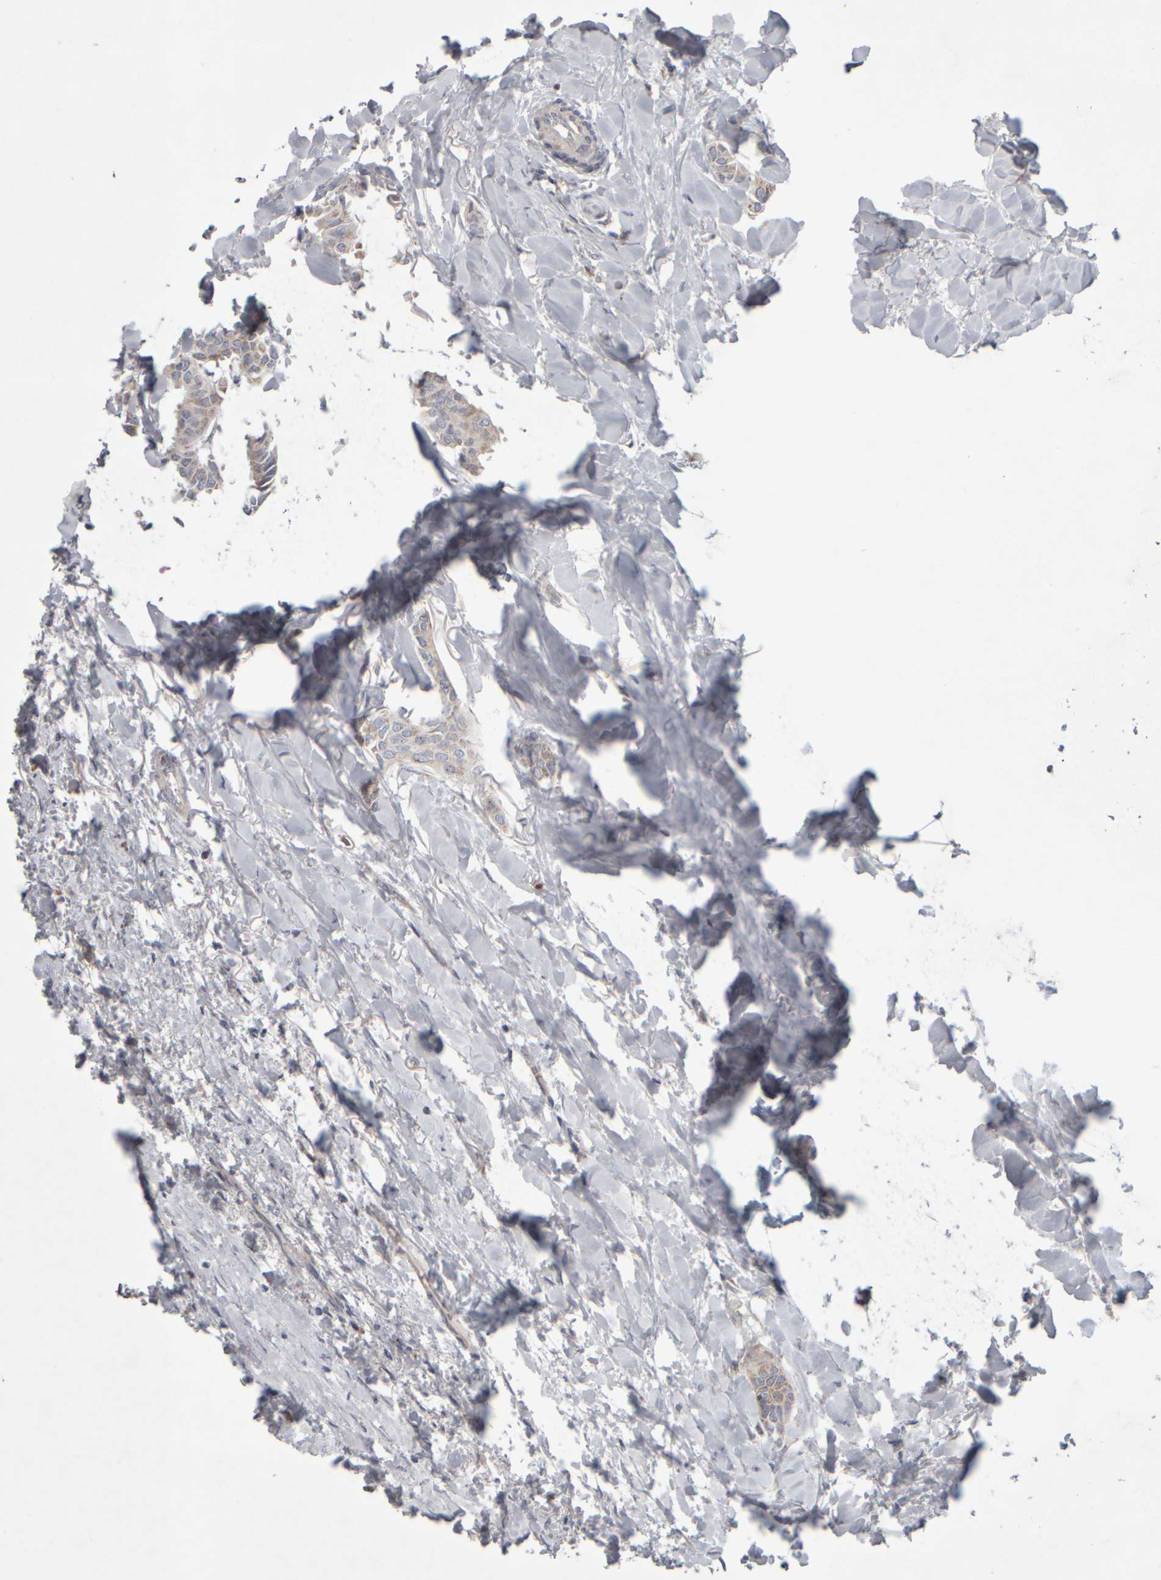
{"staining": {"intensity": "weak", "quantity": "25%-75%", "location": "cytoplasmic/membranous"}, "tissue": "head and neck cancer", "cell_type": "Tumor cells", "image_type": "cancer", "snomed": [{"axis": "morphology", "description": "Adenocarcinoma, NOS"}, {"axis": "topography", "description": "Salivary gland"}, {"axis": "topography", "description": "Head-Neck"}], "caption": "Immunohistochemical staining of human head and neck cancer demonstrates low levels of weak cytoplasmic/membranous protein positivity in approximately 25%-75% of tumor cells. (brown staining indicates protein expression, while blue staining denotes nuclei).", "gene": "SCO1", "patient": {"sex": "female", "age": 59}}